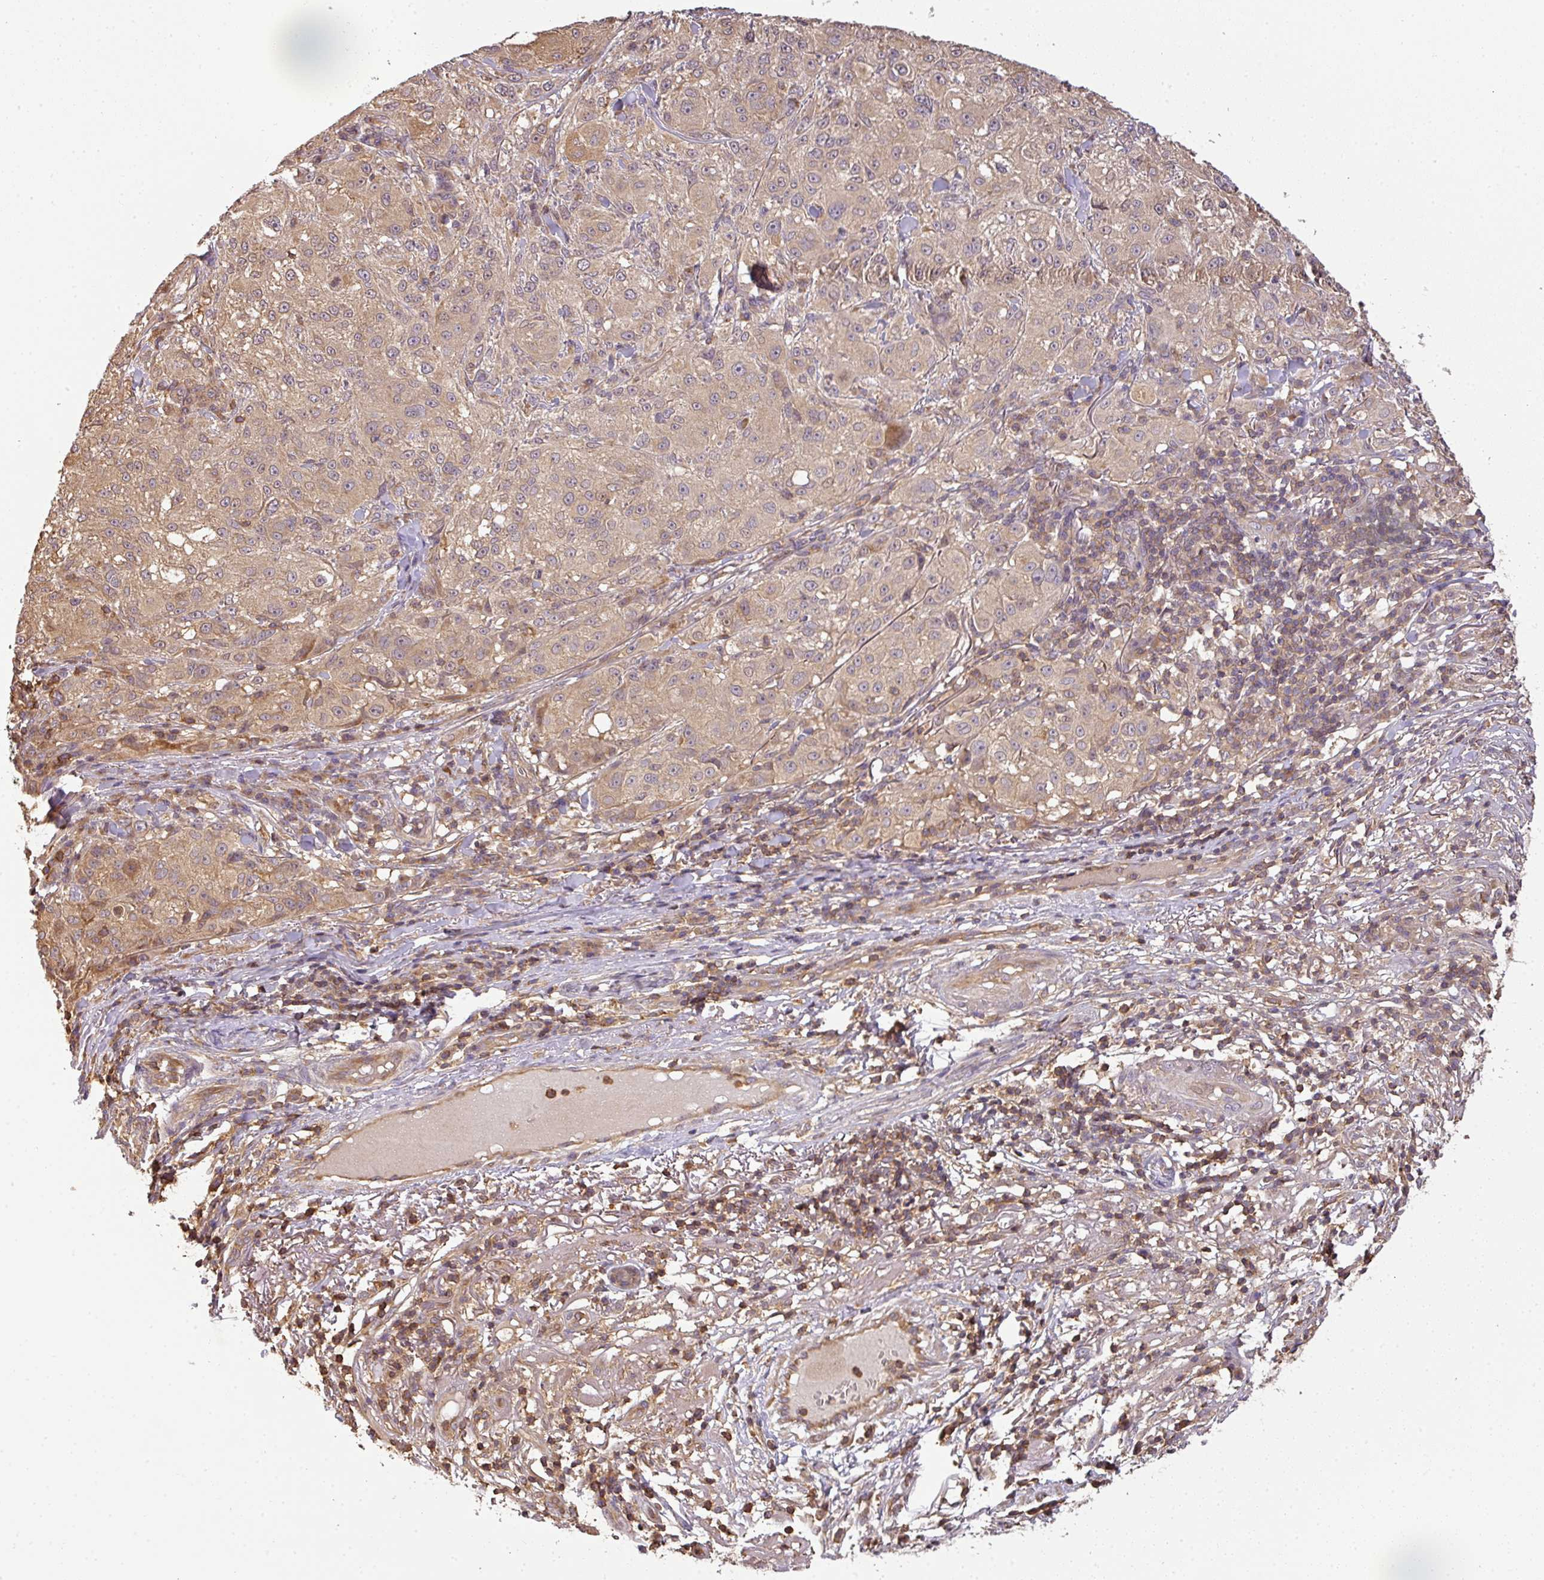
{"staining": {"intensity": "weak", "quantity": "25%-75%", "location": "cytoplasmic/membranous"}, "tissue": "melanoma", "cell_type": "Tumor cells", "image_type": "cancer", "snomed": [{"axis": "morphology", "description": "Necrosis, NOS"}, {"axis": "morphology", "description": "Malignant melanoma, NOS"}, {"axis": "topography", "description": "Skin"}], "caption": "Immunohistochemistry histopathology image of malignant melanoma stained for a protein (brown), which exhibits low levels of weak cytoplasmic/membranous staining in about 25%-75% of tumor cells.", "gene": "TCL1B", "patient": {"sex": "female", "age": 87}}